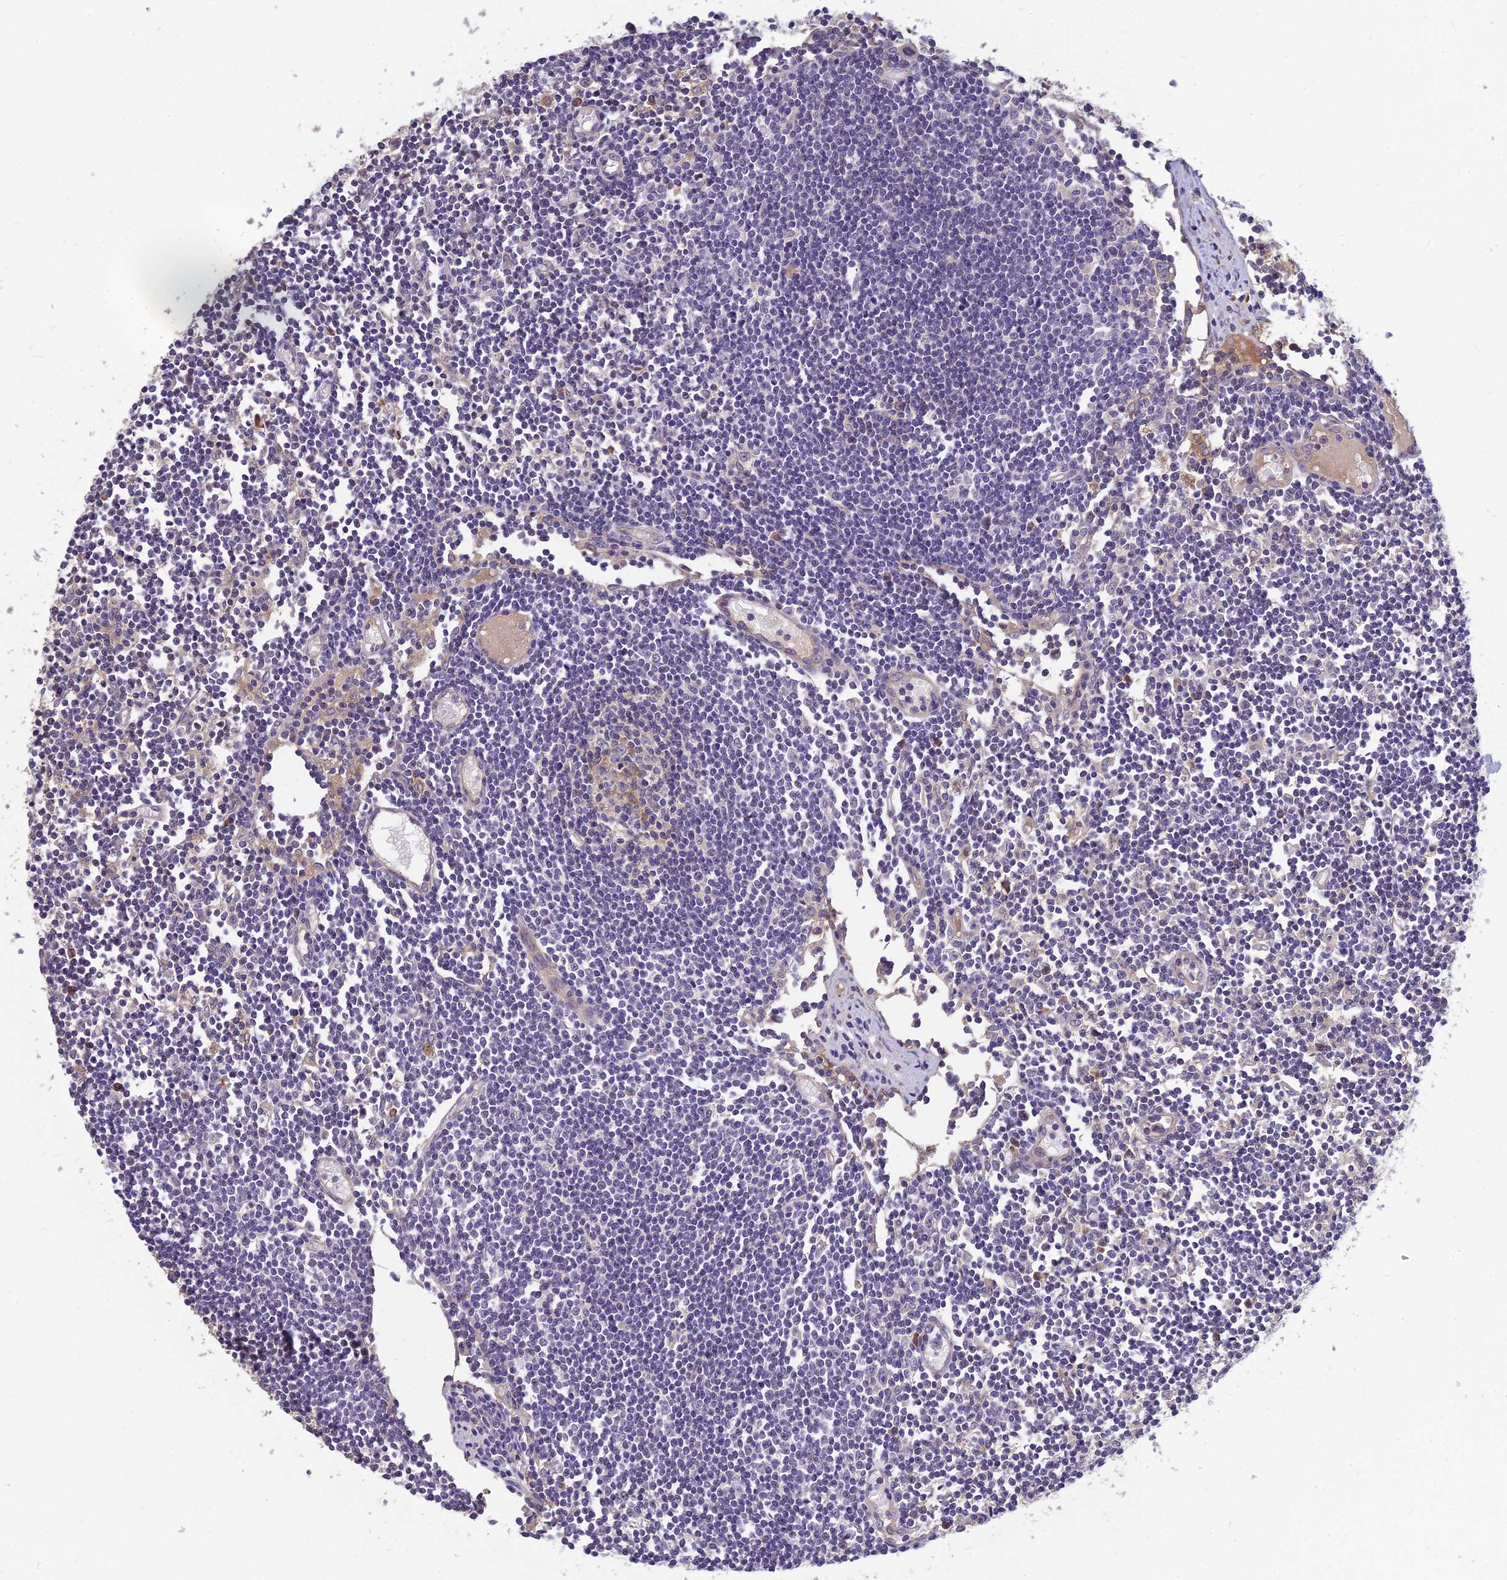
{"staining": {"intensity": "negative", "quantity": "none", "location": "none"}, "tissue": "lymph node", "cell_type": "Germinal center cells", "image_type": "normal", "snomed": [{"axis": "morphology", "description": "Normal tissue, NOS"}, {"axis": "topography", "description": "Lymph node"}], "caption": "Micrograph shows no protein positivity in germinal center cells of normal lymph node. (Stains: DAB (3,3'-diaminobenzidine) IHC with hematoxylin counter stain, Microscopy: brightfield microscopy at high magnification).", "gene": "TSPAN15", "patient": {"sex": "female", "age": 11}}